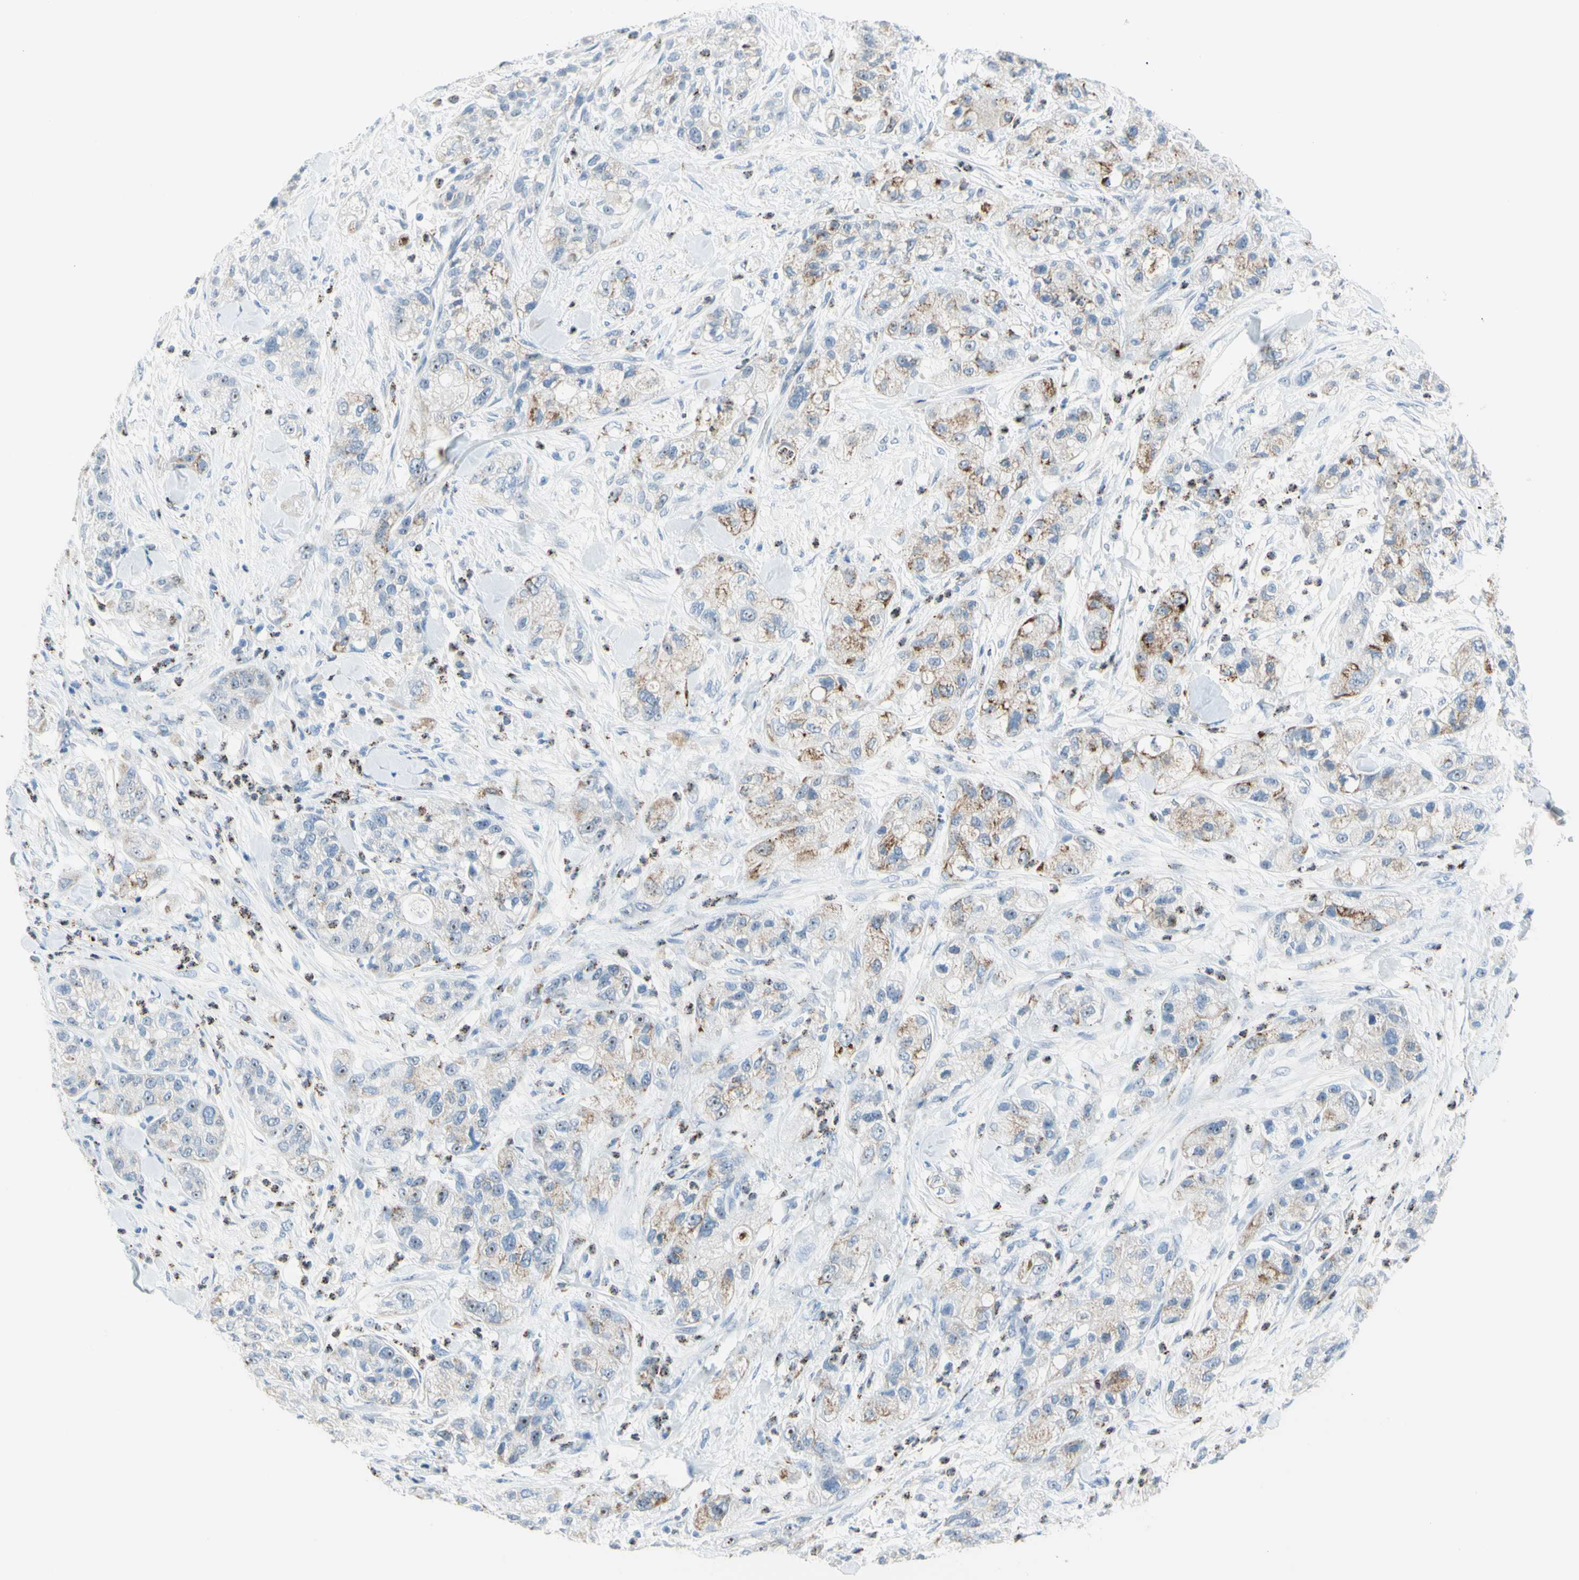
{"staining": {"intensity": "moderate", "quantity": "<25%", "location": "cytoplasmic/membranous,nuclear"}, "tissue": "pancreatic cancer", "cell_type": "Tumor cells", "image_type": "cancer", "snomed": [{"axis": "morphology", "description": "Adenocarcinoma, NOS"}, {"axis": "topography", "description": "Pancreas"}], "caption": "The immunohistochemical stain shows moderate cytoplasmic/membranous and nuclear expression in tumor cells of pancreatic cancer tissue.", "gene": "CYSLTR1", "patient": {"sex": "female", "age": 78}}